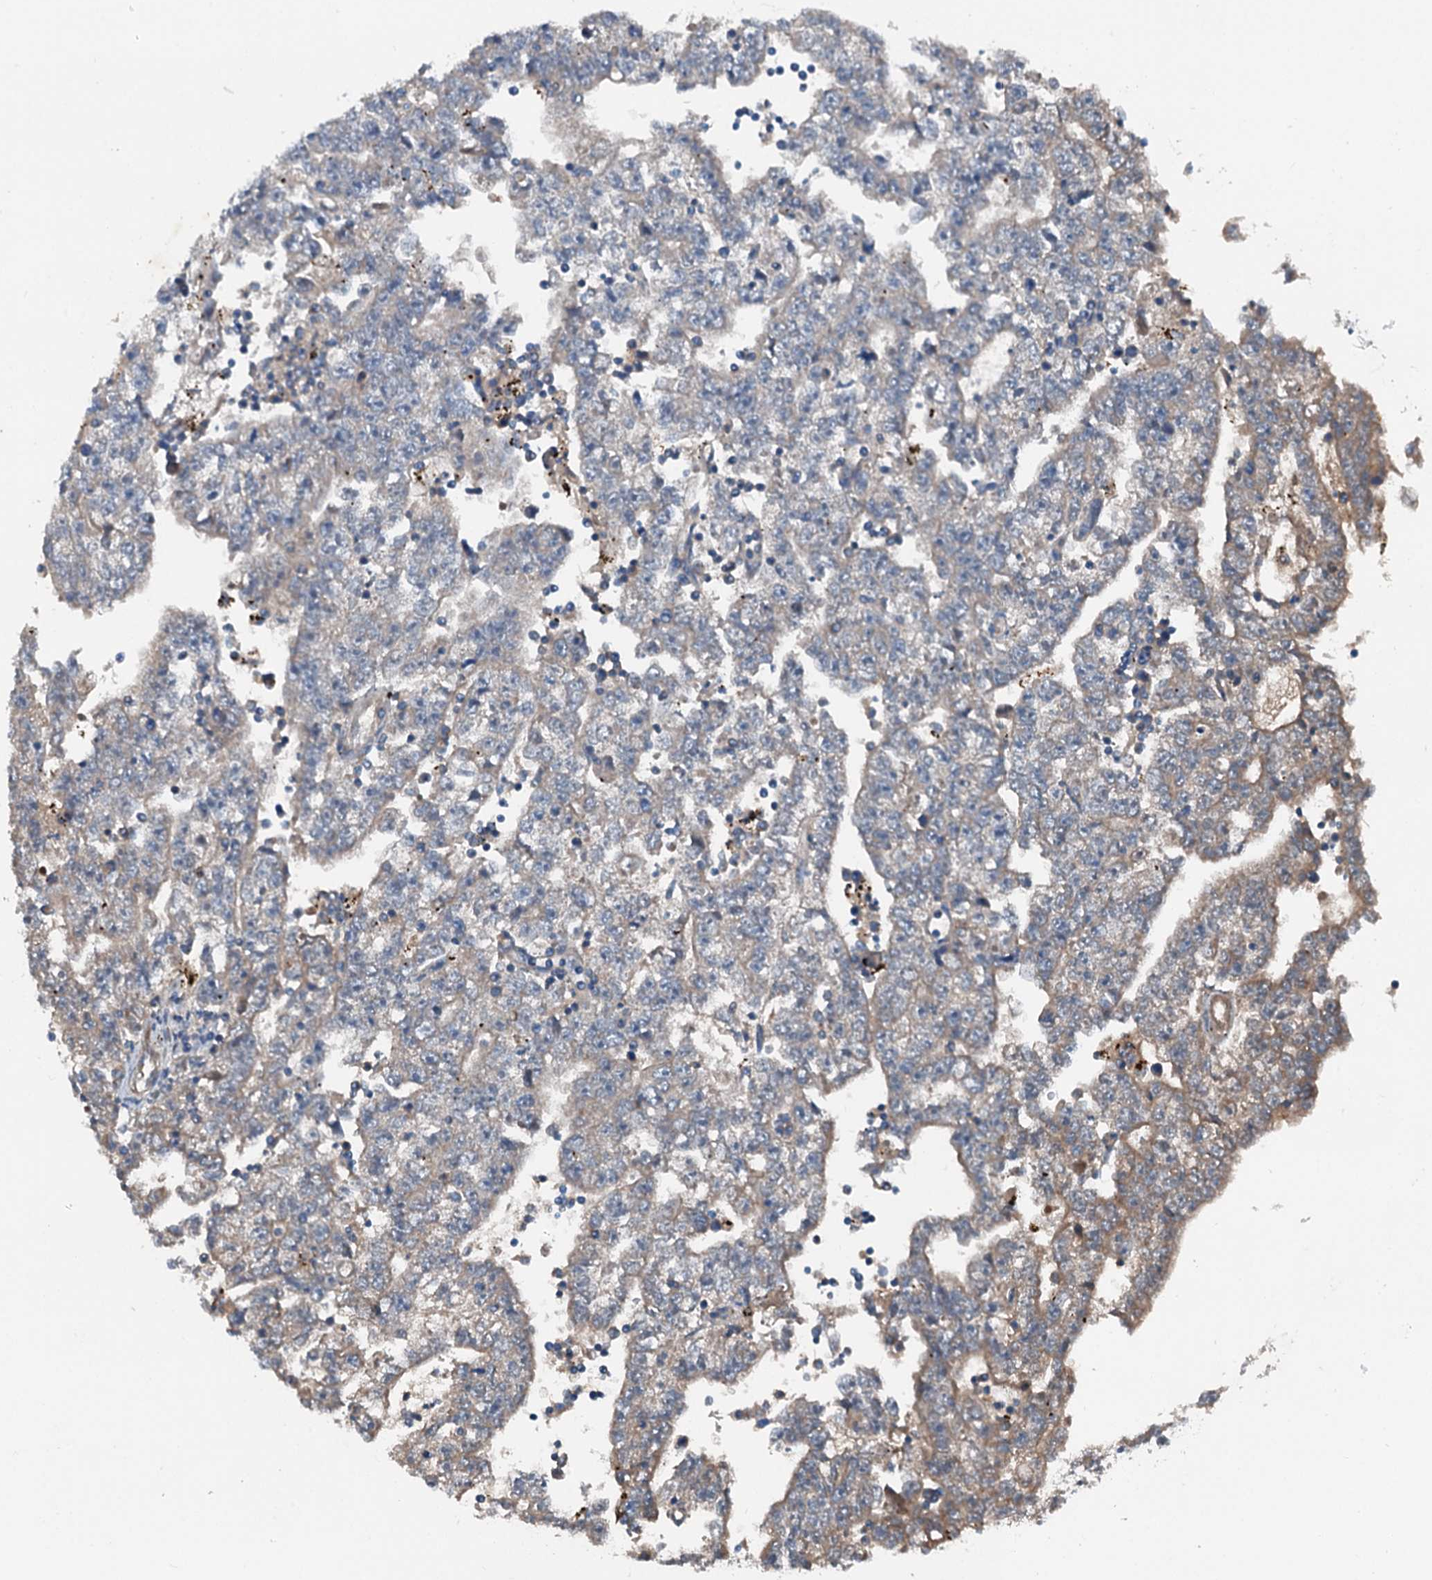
{"staining": {"intensity": "weak", "quantity": "<25%", "location": "cytoplasmic/membranous"}, "tissue": "testis cancer", "cell_type": "Tumor cells", "image_type": "cancer", "snomed": [{"axis": "morphology", "description": "Carcinoma, Embryonal, NOS"}, {"axis": "topography", "description": "Testis"}], "caption": "Testis cancer (embryonal carcinoma) was stained to show a protein in brown. There is no significant staining in tumor cells.", "gene": "PDSS1", "patient": {"sex": "male", "age": 25}}